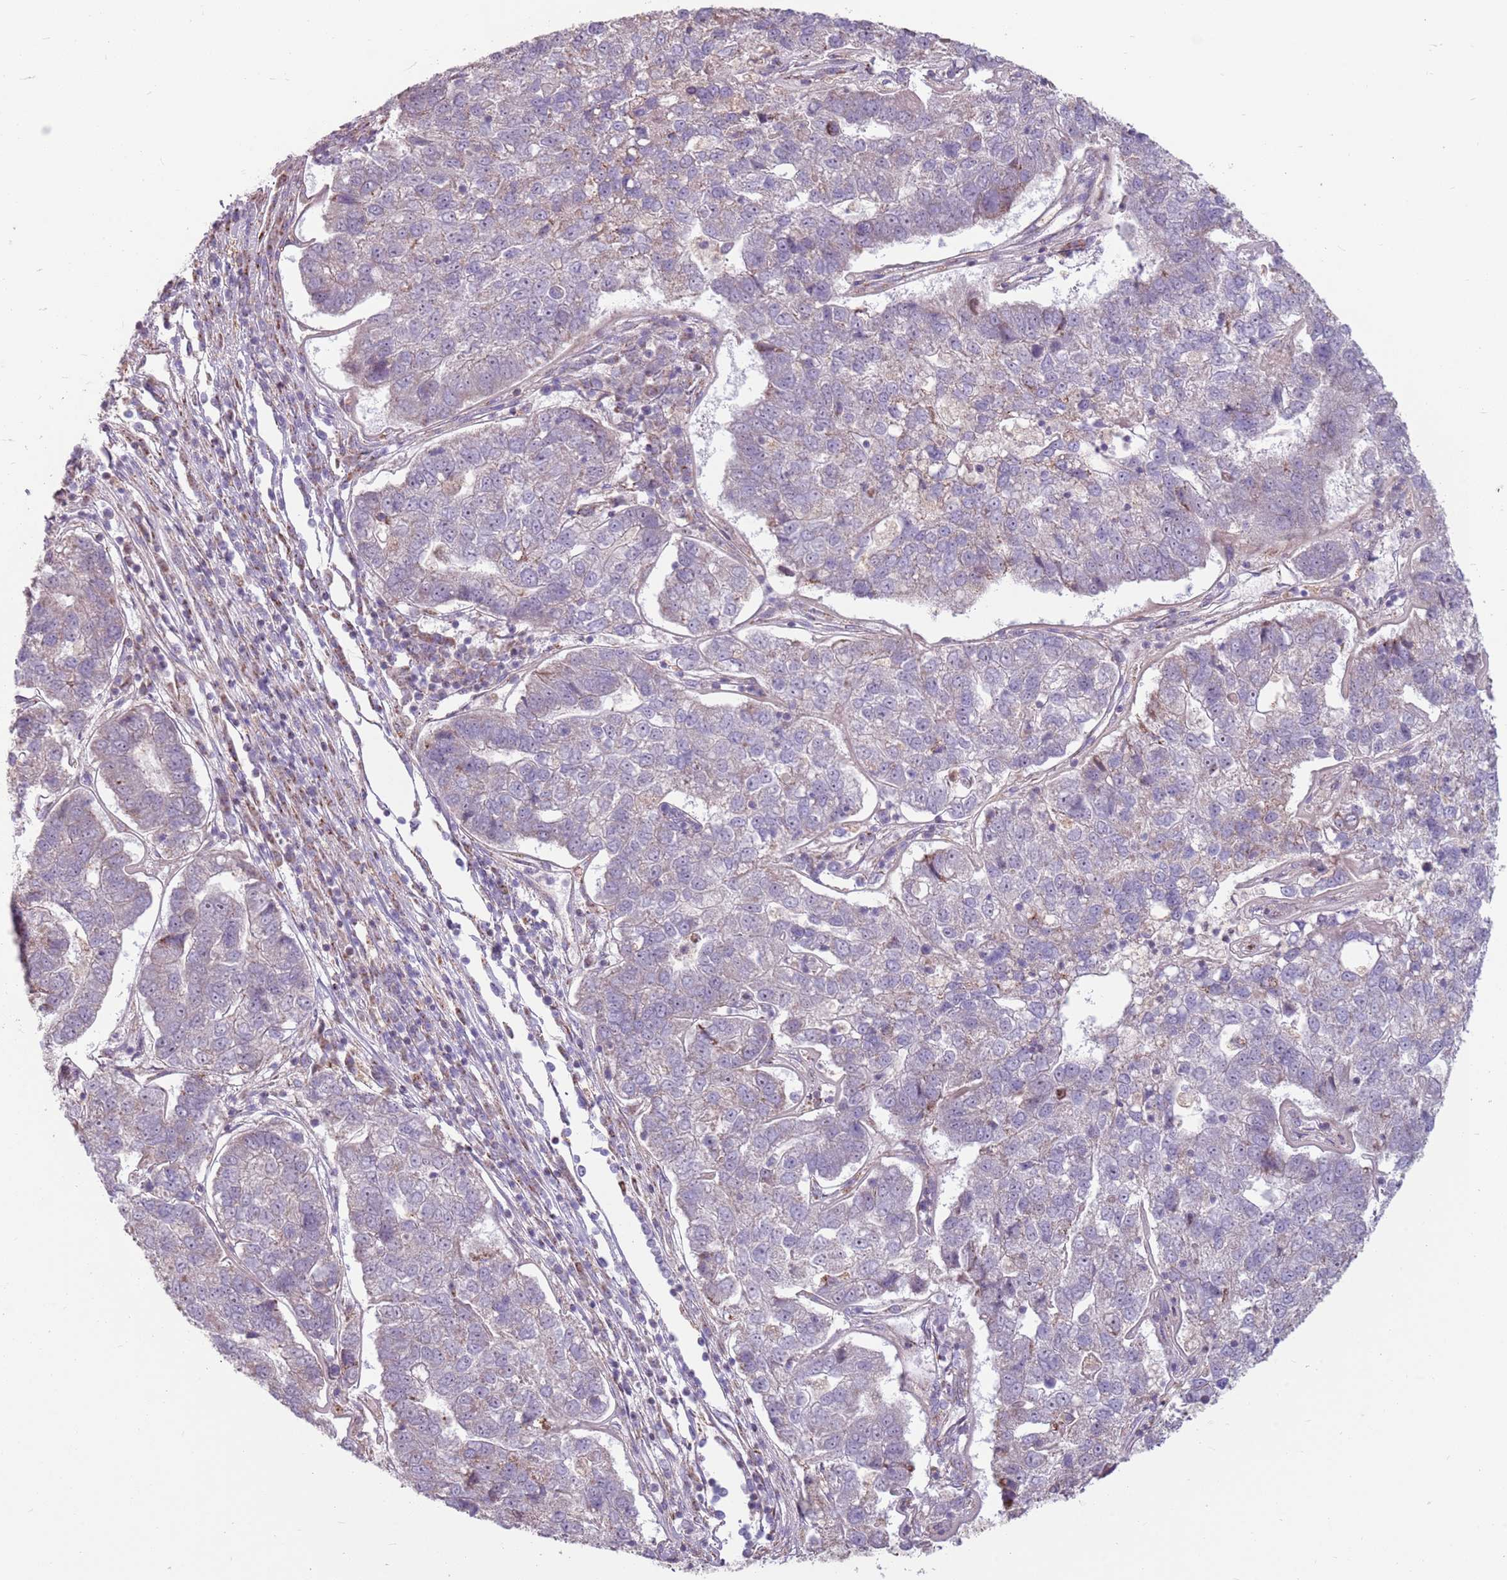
{"staining": {"intensity": "weak", "quantity": "<25%", "location": "cytoplasmic/membranous"}, "tissue": "pancreatic cancer", "cell_type": "Tumor cells", "image_type": "cancer", "snomed": [{"axis": "morphology", "description": "Adenocarcinoma, NOS"}, {"axis": "topography", "description": "Pancreas"}], "caption": "Immunohistochemical staining of pancreatic adenocarcinoma displays no significant expression in tumor cells.", "gene": "ZNF530", "patient": {"sex": "female", "age": 61}}